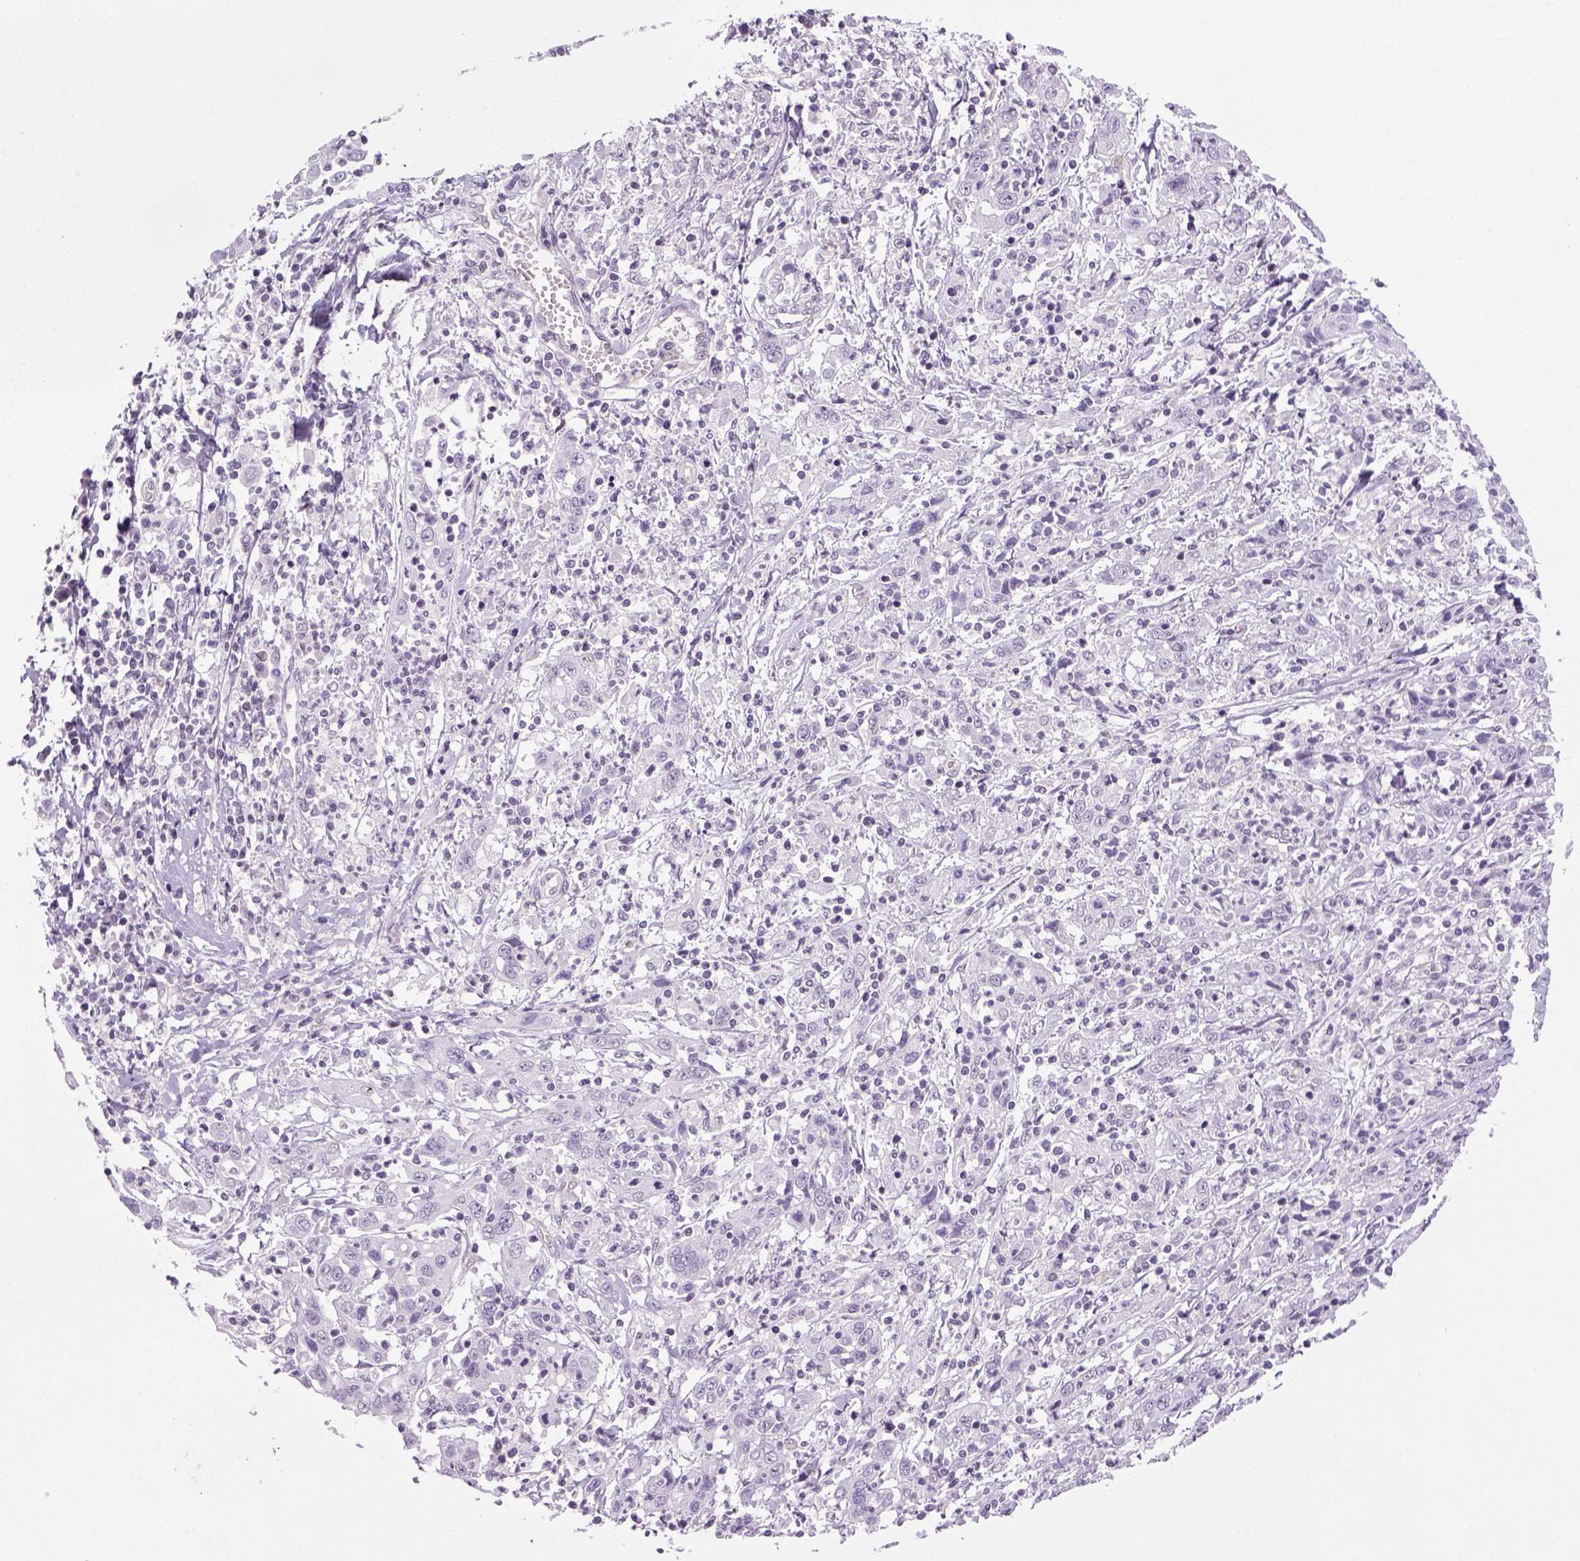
{"staining": {"intensity": "negative", "quantity": "none", "location": "none"}, "tissue": "cervical cancer", "cell_type": "Tumor cells", "image_type": "cancer", "snomed": [{"axis": "morphology", "description": "Squamous cell carcinoma, NOS"}, {"axis": "topography", "description": "Cervix"}], "caption": "Cervical cancer (squamous cell carcinoma) stained for a protein using IHC demonstrates no positivity tumor cells.", "gene": "PRRT1", "patient": {"sex": "female", "age": 46}}